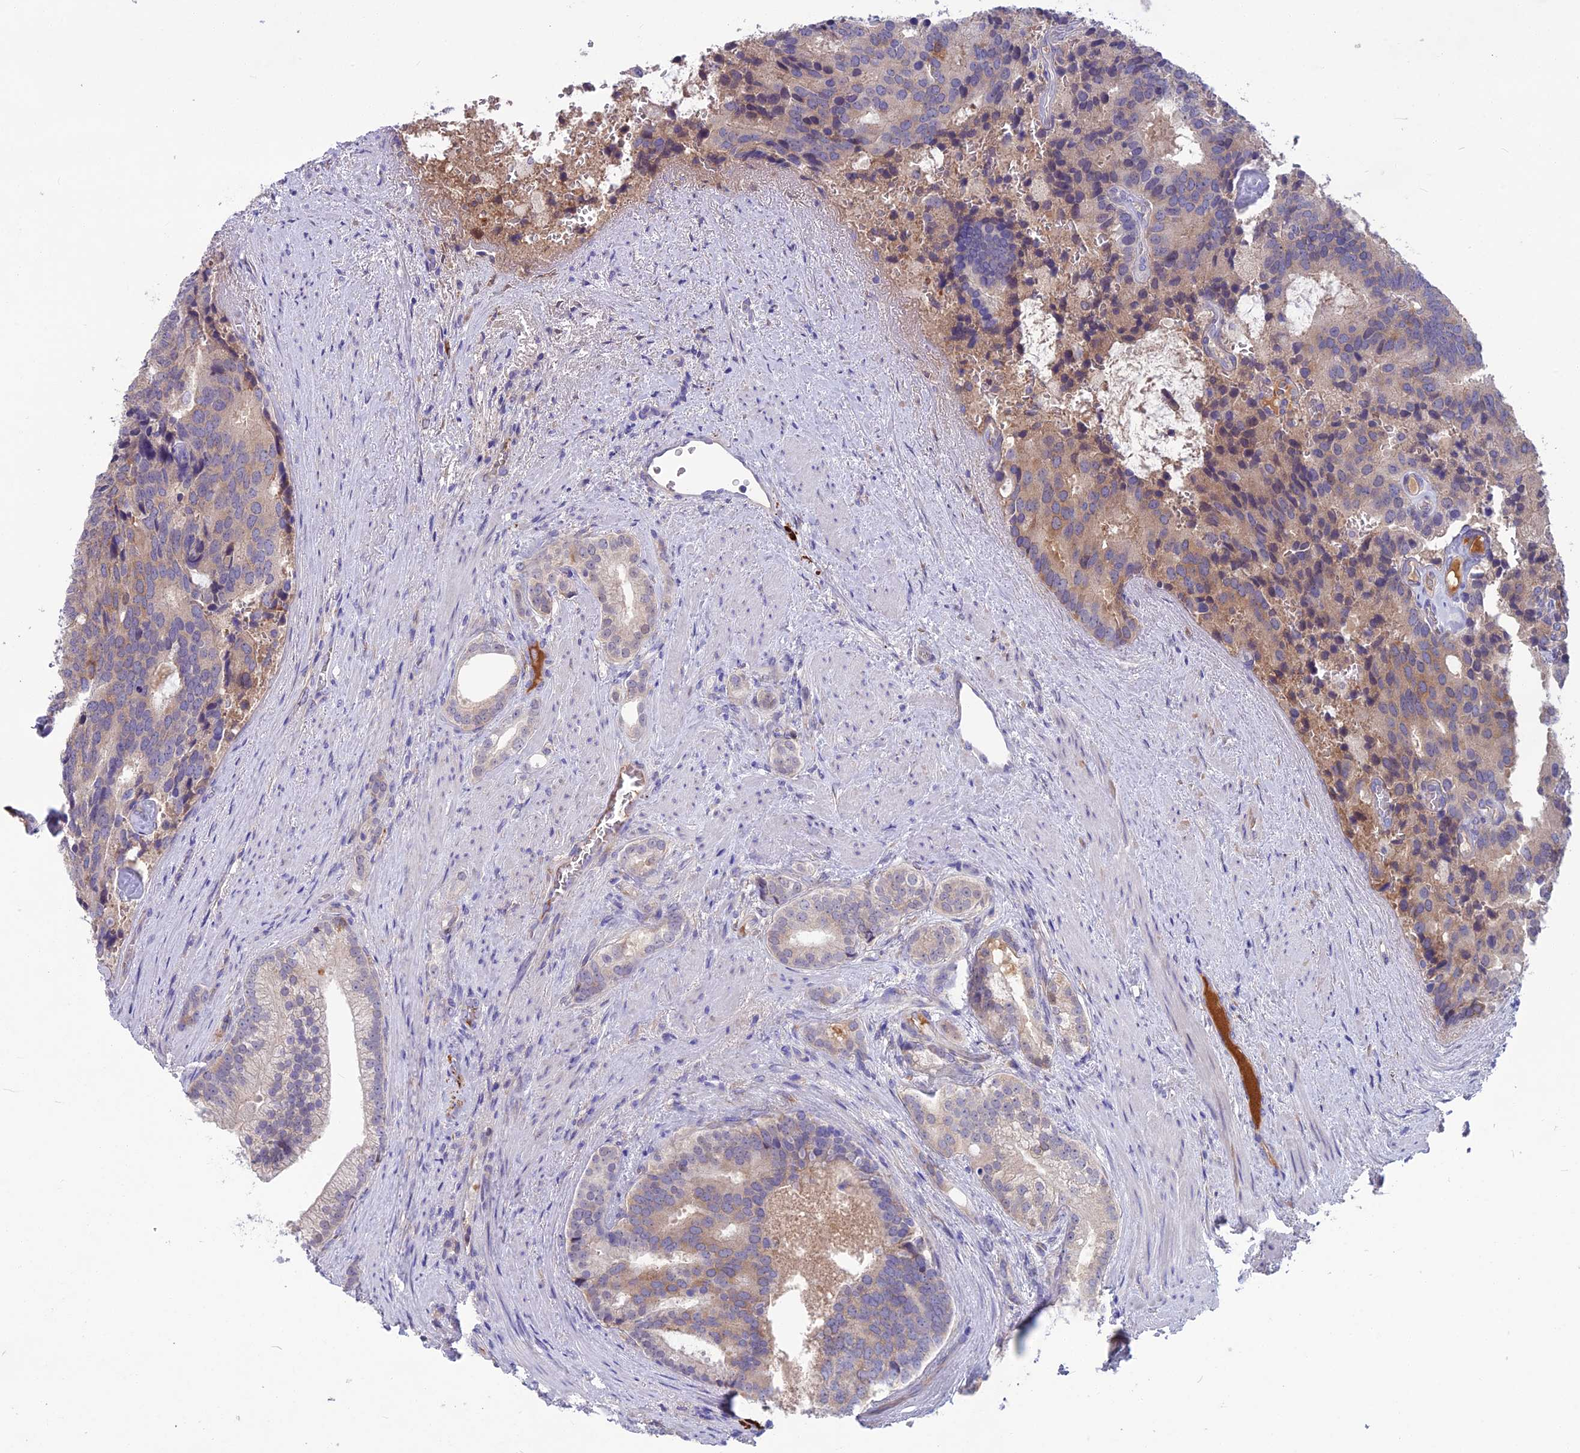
{"staining": {"intensity": "weak", "quantity": "25%-75%", "location": "cytoplasmic/membranous"}, "tissue": "prostate cancer", "cell_type": "Tumor cells", "image_type": "cancer", "snomed": [{"axis": "morphology", "description": "Adenocarcinoma, Low grade"}, {"axis": "topography", "description": "Prostate"}], "caption": "Protein expression analysis of prostate cancer shows weak cytoplasmic/membranous staining in about 25%-75% of tumor cells.", "gene": "SNAP91", "patient": {"sex": "male", "age": 71}}